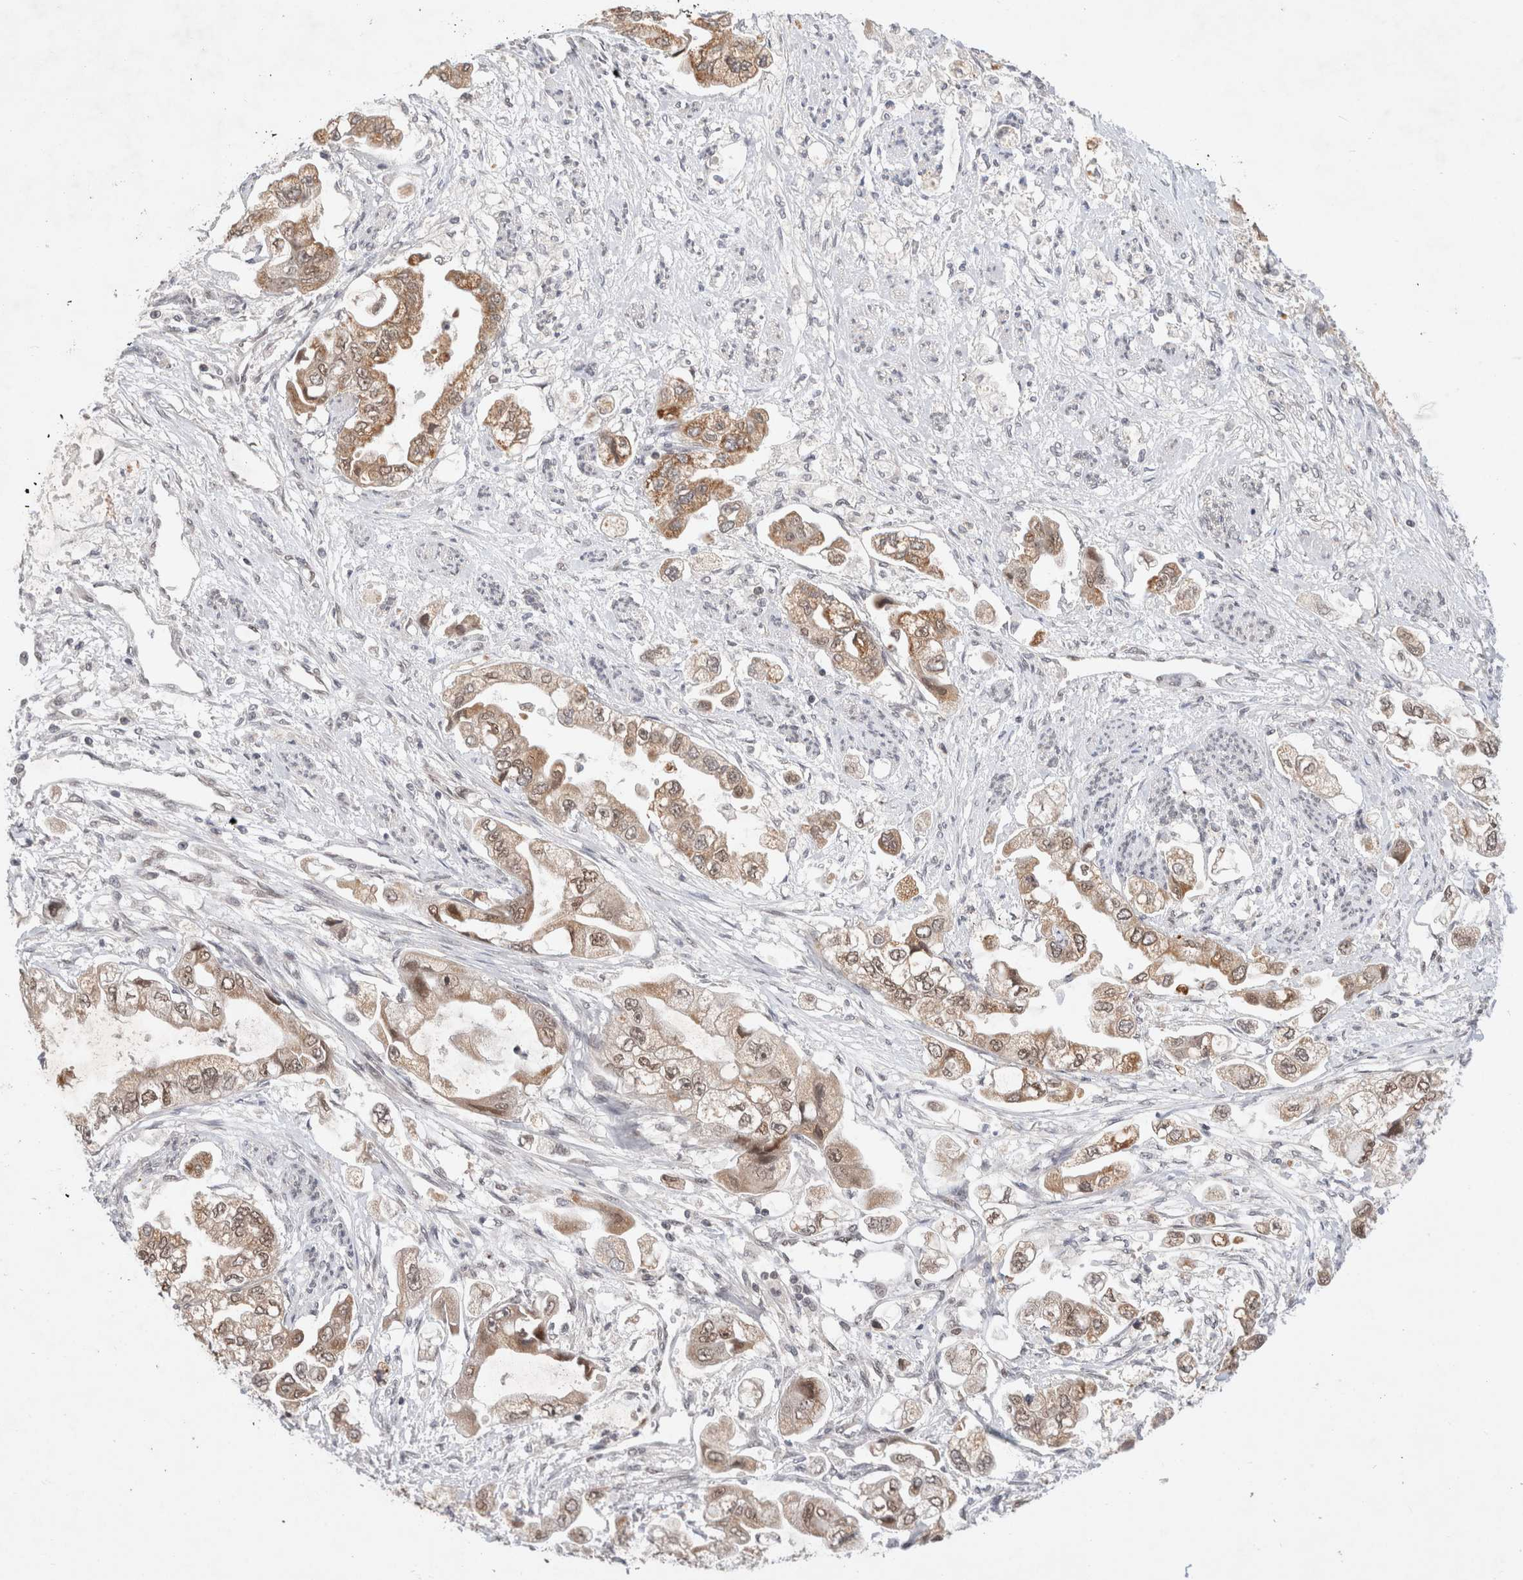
{"staining": {"intensity": "moderate", "quantity": ">75%", "location": "cytoplasmic/membranous,nuclear"}, "tissue": "stomach cancer", "cell_type": "Tumor cells", "image_type": "cancer", "snomed": [{"axis": "morphology", "description": "Adenocarcinoma, NOS"}, {"axis": "topography", "description": "Stomach"}], "caption": "Protein analysis of adenocarcinoma (stomach) tissue reveals moderate cytoplasmic/membranous and nuclear positivity in approximately >75% of tumor cells.", "gene": "GTF2I", "patient": {"sex": "male", "age": 62}}